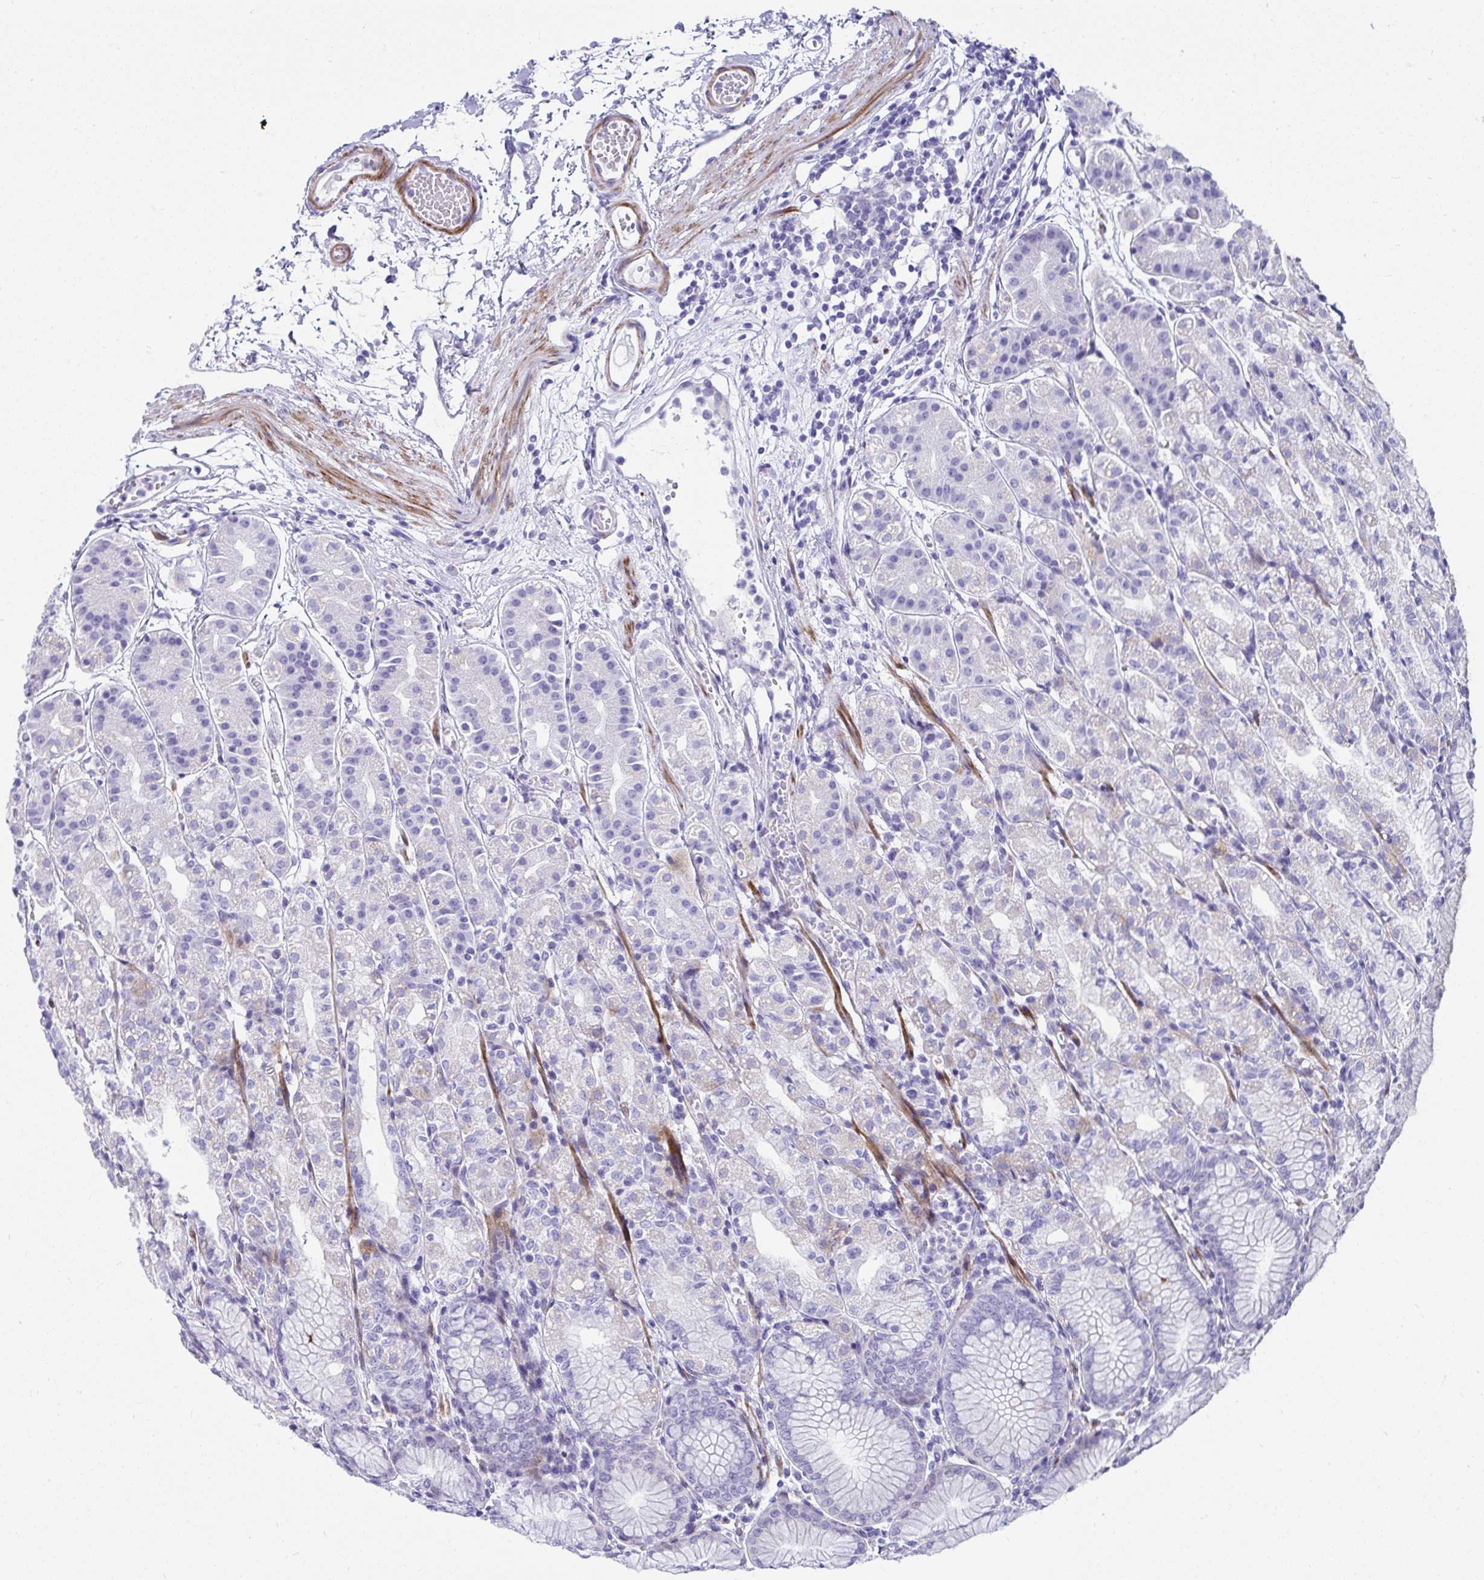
{"staining": {"intensity": "weak", "quantity": "<25%", "location": "cytoplasmic/membranous"}, "tissue": "stomach", "cell_type": "Glandular cells", "image_type": "normal", "snomed": [{"axis": "morphology", "description": "Normal tissue, NOS"}, {"axis": "topography", "description": "Stomach"}], "caption": "Immunohistochemistry (IHC) of unremarkable stomach displays no staining in glandular cells.", "gene": "GRXCR2", "patient": {"sex": "female", "age": 57}}